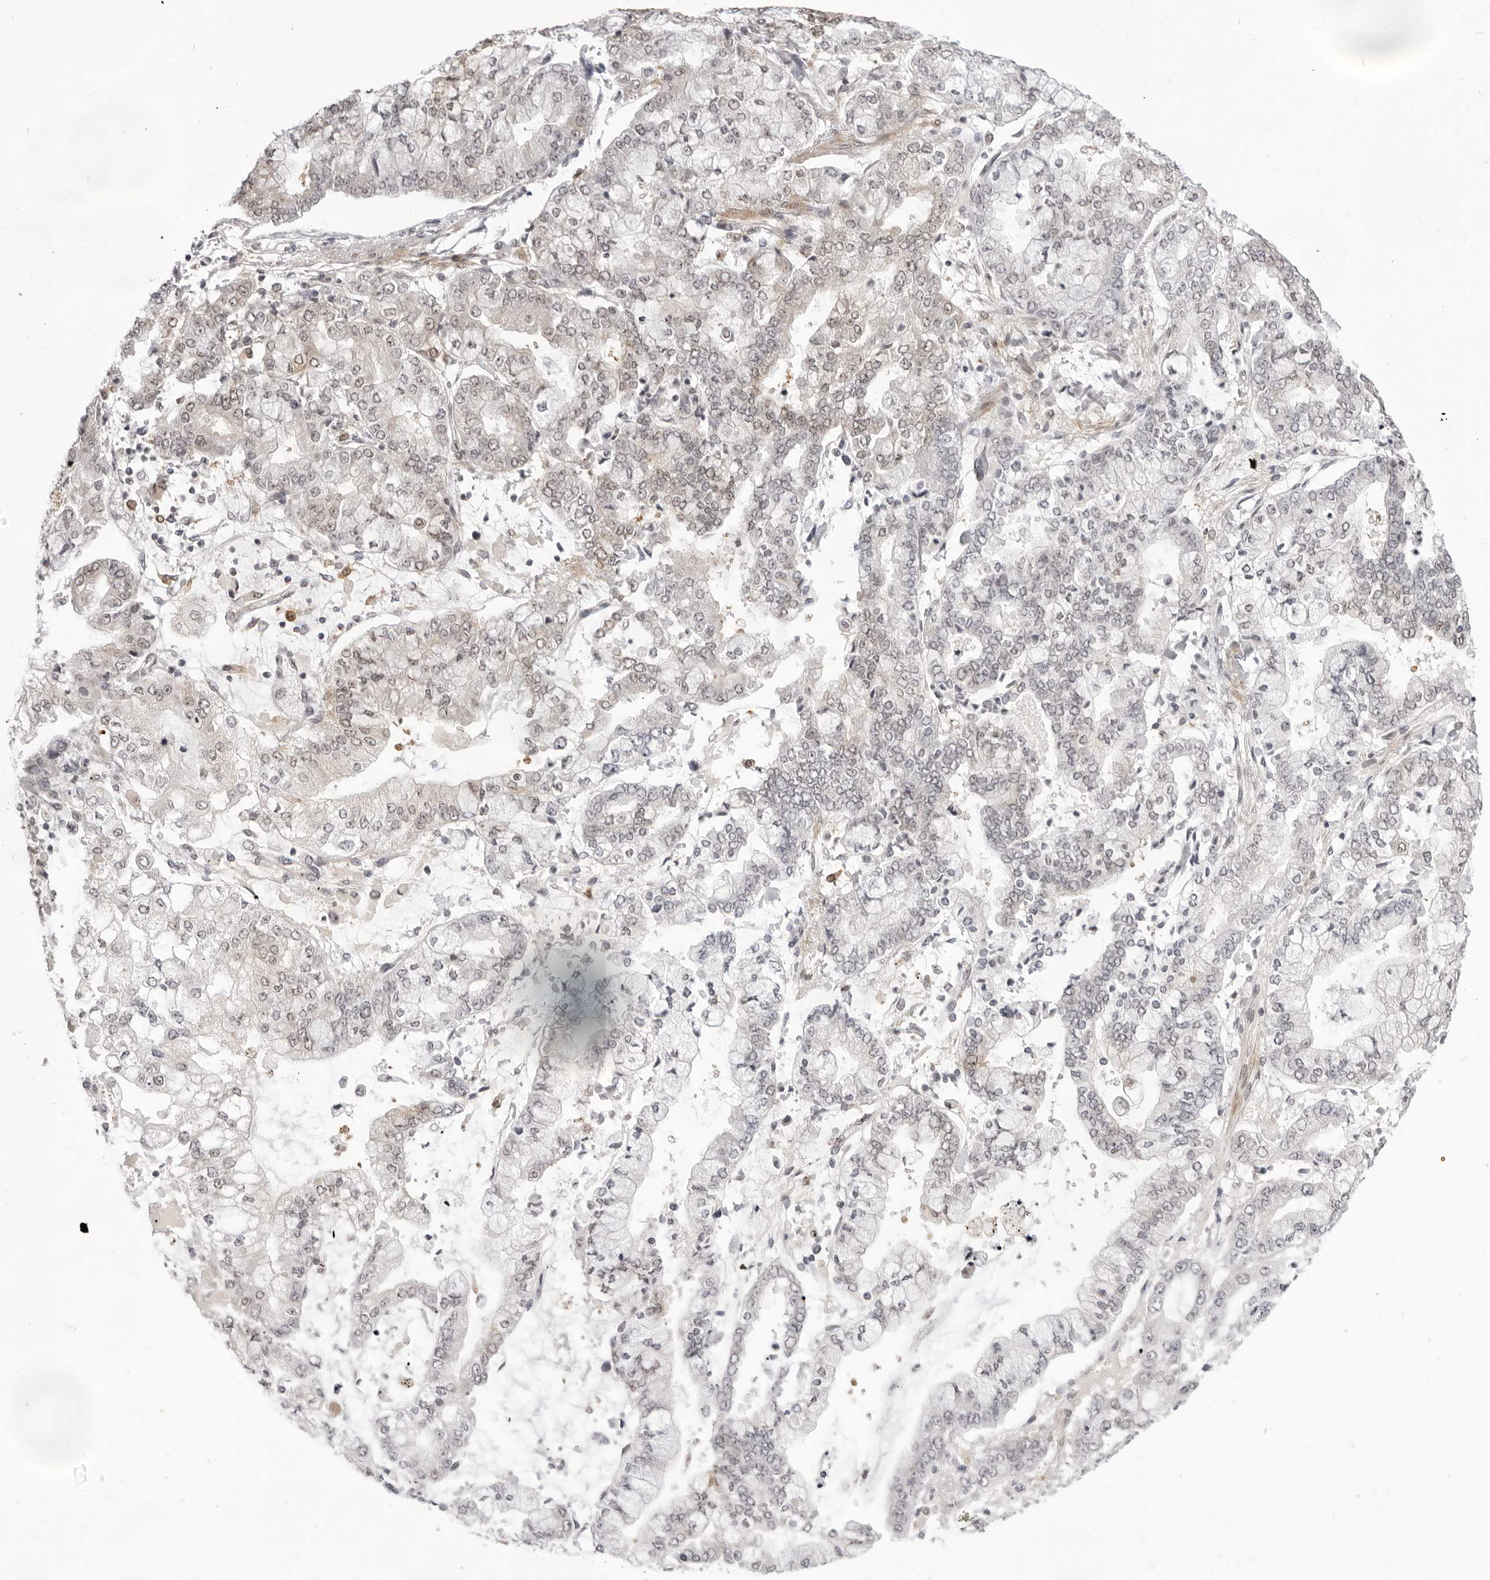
{"staining": {"intensity": "moderate", "quantity": "<25%", "location": "nuclear"}, "tissue": "stomach cancer", "cell_type": "Tumor cells", "image_type": "cancer", "snomed": [{"axis": "morphology", "description": "Normal tissue, NOS"}, {"axis": "morphology", "description": "Adenocarcinoma, NOS"}, {"axis": "topography", "description": "Stomach, upper"}, {"axis": "topography", "description": "Stomach"}], "caption": "Immunohistochemical staining of stomach cancer (adenocarcinoma) exhibits low levels of moderate nuclear expression in approximately <25% of tumor cells.", "gene": "SRGAP2", "patient": {"sex": "male", "age": 76}}